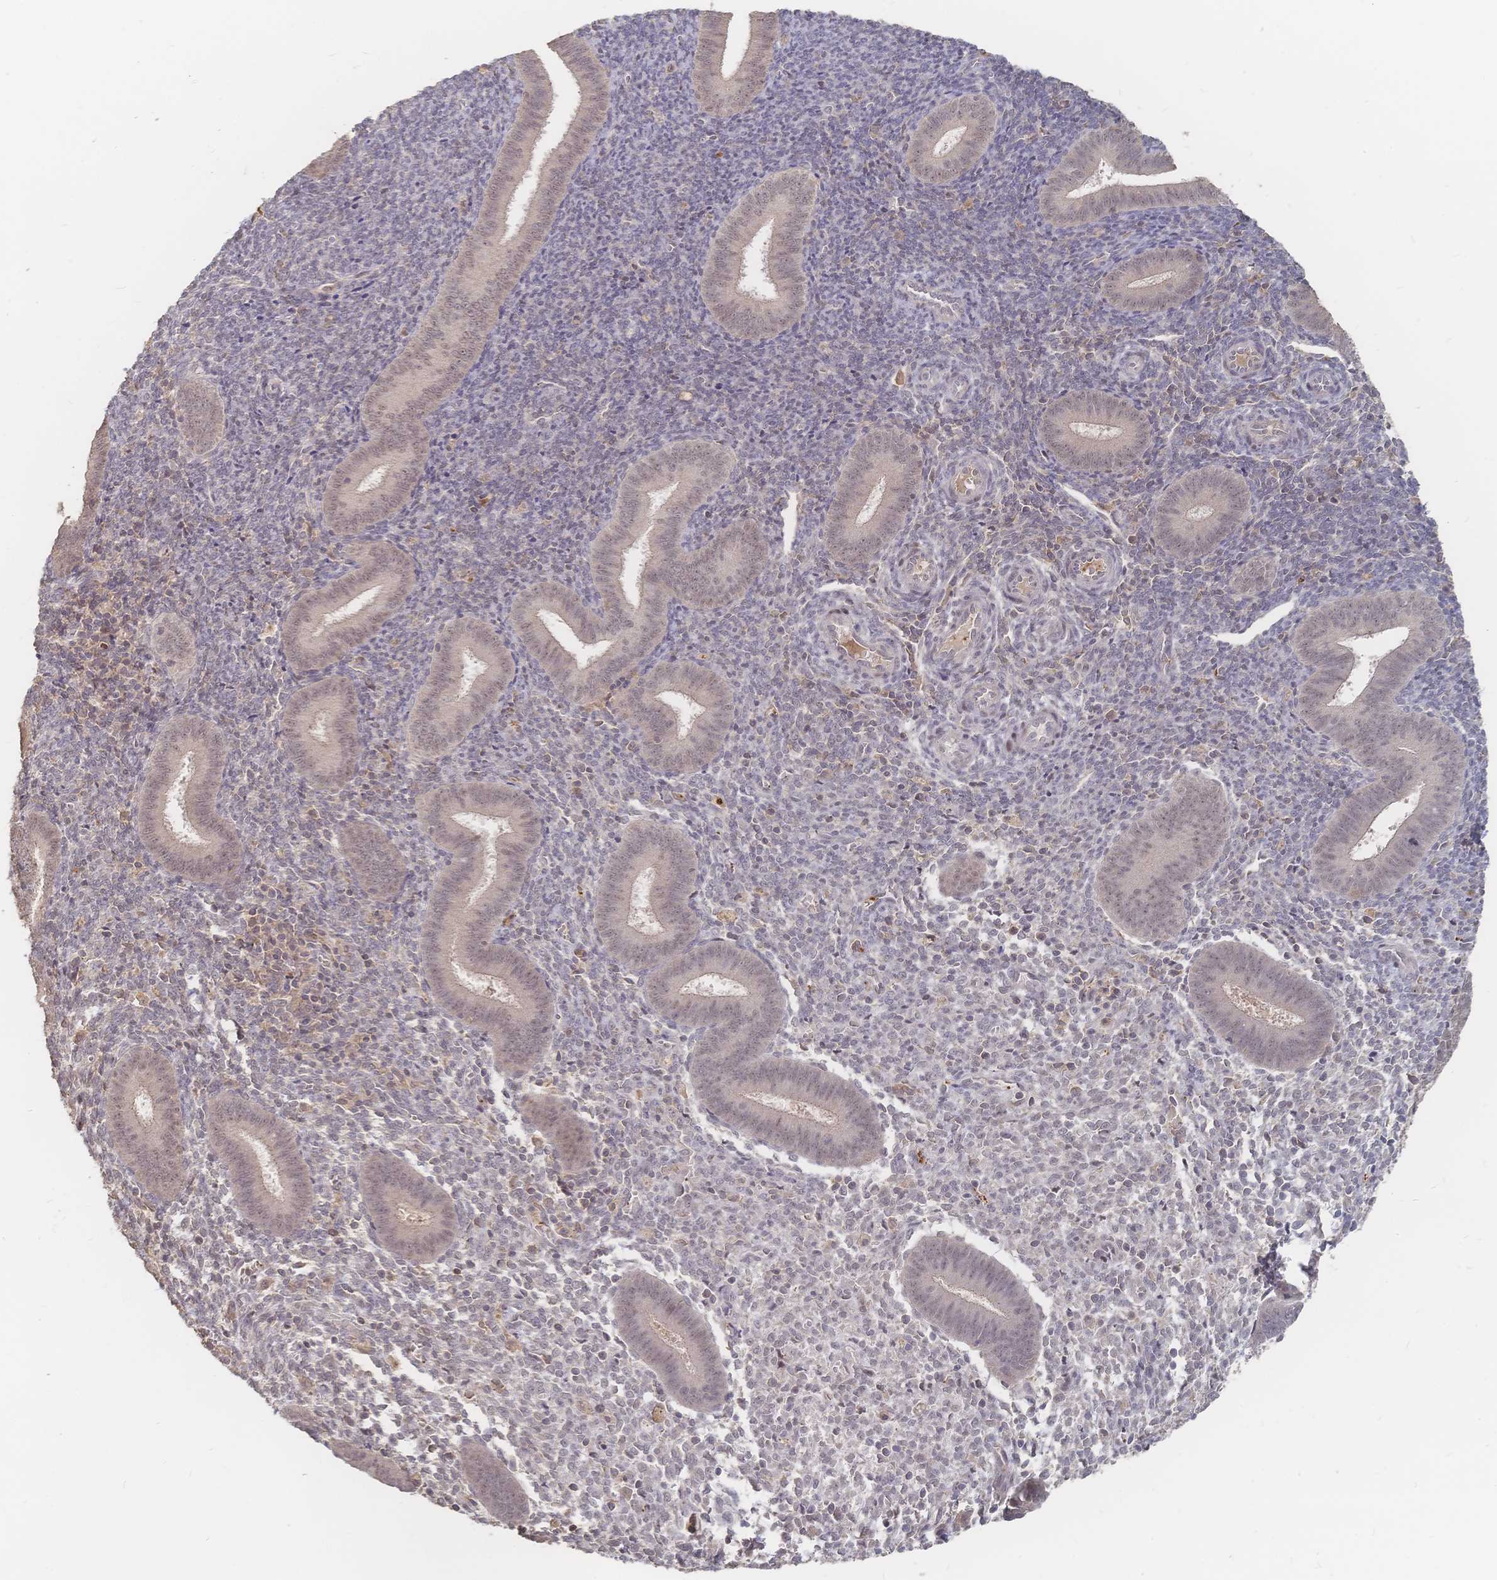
{"staining": {"intensity": "weak", "quantity": "25%-75%", "location": "nuclear"}, "tissue": "endometrium", "cell_type": "Cells in endometrial stroma", "image_type": "normal", "snomed": [{"axis": "morphology", "description": "Normal tissue, NOS"}, {"axis": "topography", "description": "Endometrium"}], "caption": "This image reveals IHC staining of benign endometrium, with low weak nuclear expression in approximately 25%-75% of cells in endometrial stroma.", "gene": "LRP5", "patient": {"sex": "female", "age": 25}}